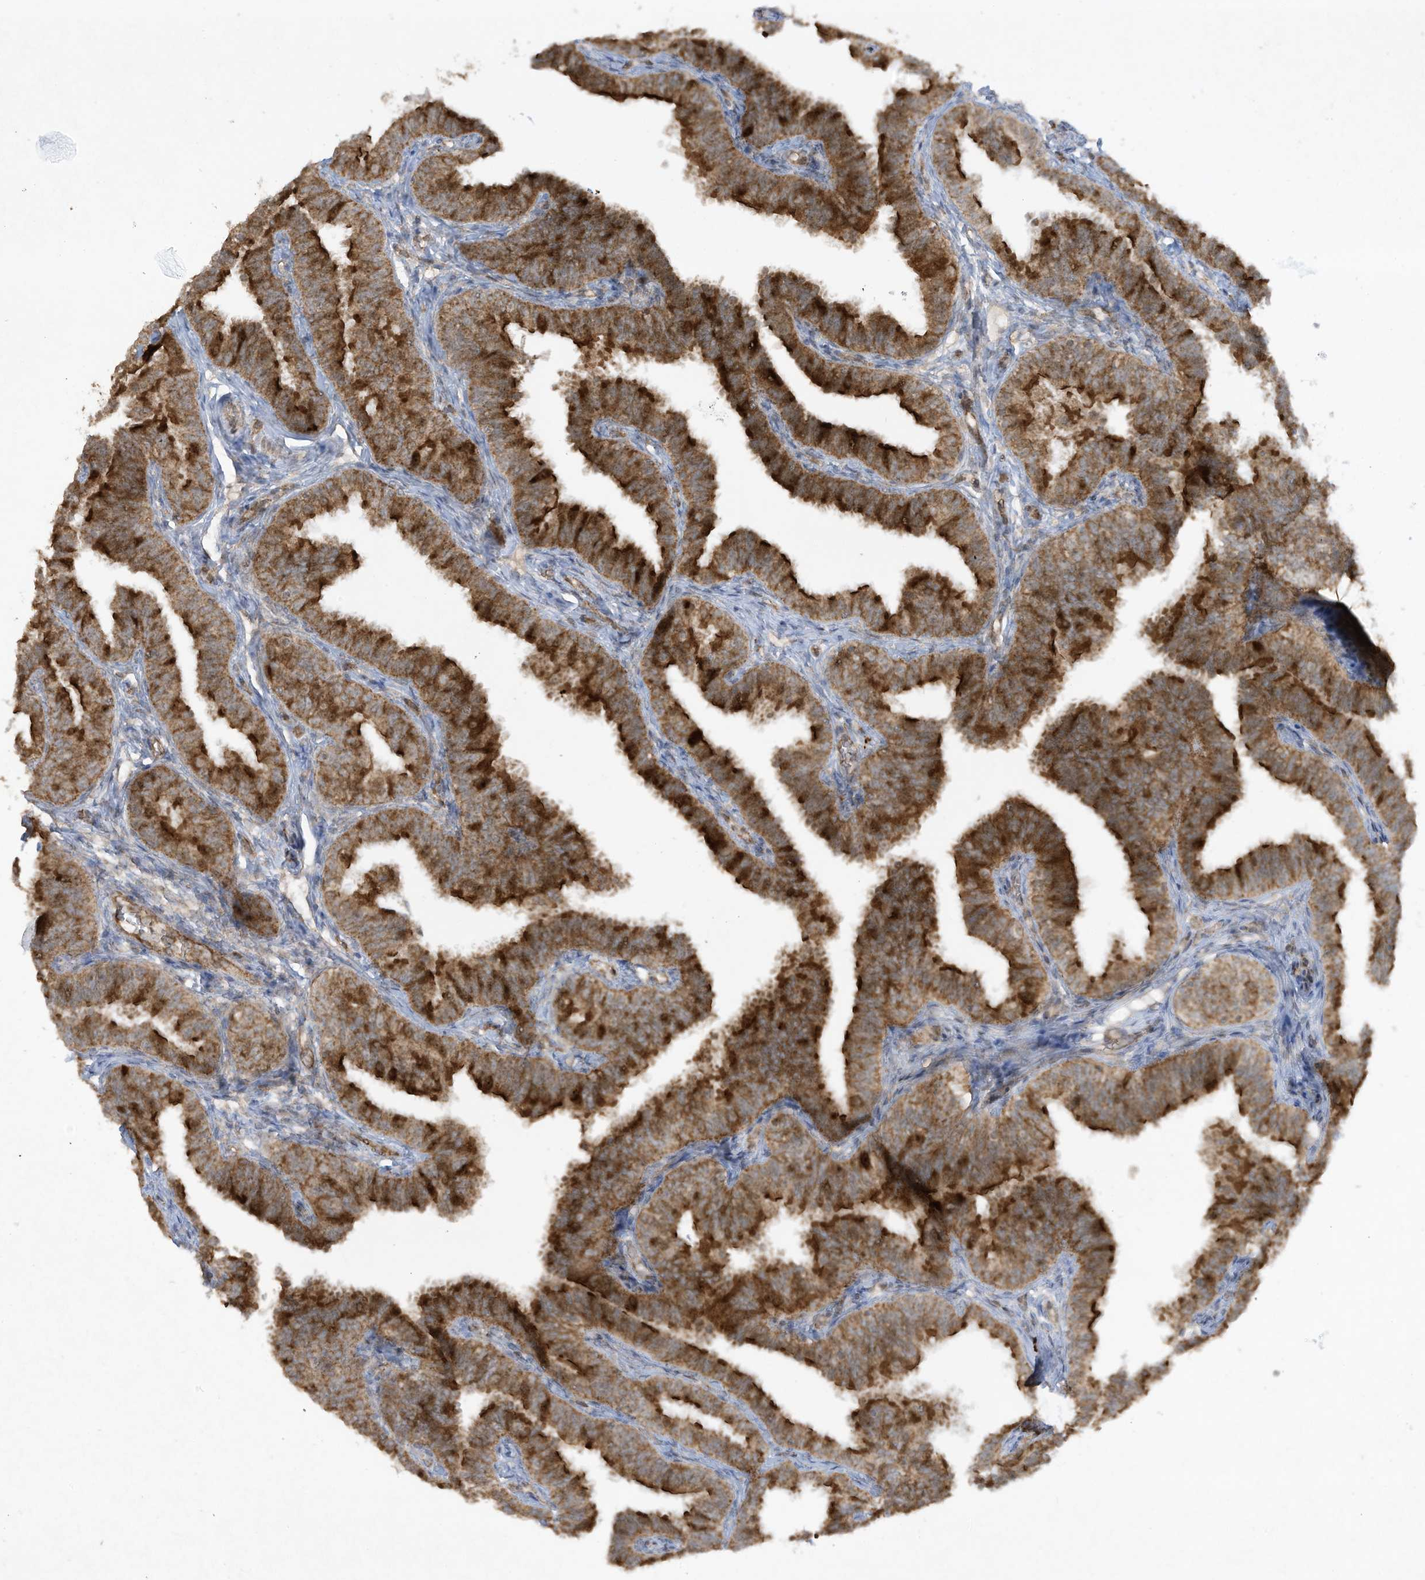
{"staining": {"intensity": "strong", "quantity": ">75%", "location": "cytoplasmic/membranous"}, "tissue": "fallopian tube", "cell_type": "Glandular cells", "image_type": "normal", "snomed": [{"axis": "morphology", "description": "Normal tissue, NOS"}, {"axis": "topography", "description": "Fallopian tube"}], "caption": "DAB immunohistochemical staining of benign fallopian tube shows strong cytoplasmic/membranous protein expression in approximately >75% of glandular cells. (IHC, brightfield microscopy, high magnification).", "gene": "CHRNA4", "patient": {"sex": "female", "age": 35}}